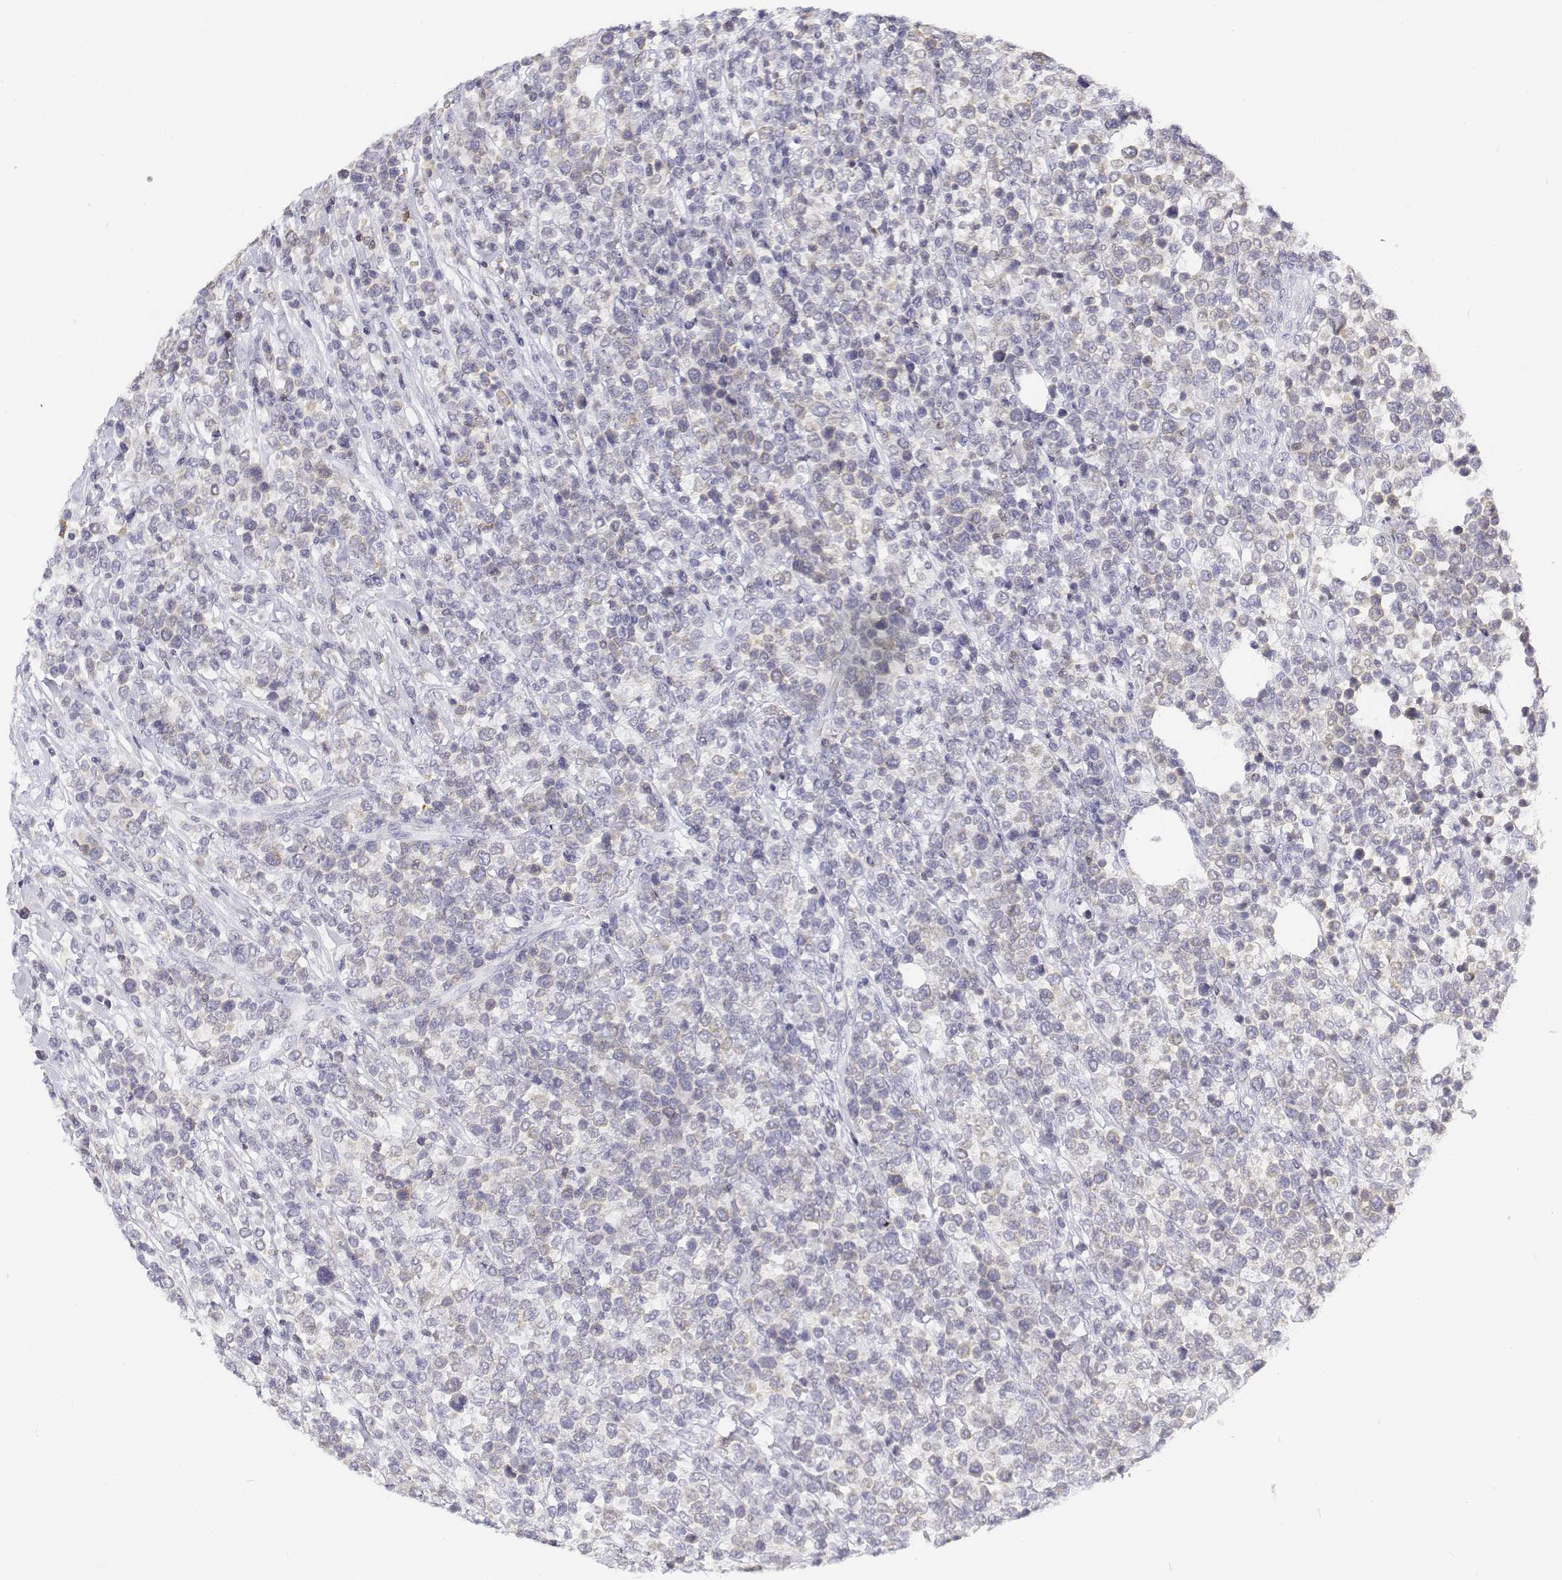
{"staining": {"intensity": "negative", "quantity": "none", "location": "none"}, "tissue": "lymphoma", "cell_type": "Tumor cells", "image_type": "cancer", "snomed": [{"axis": "morphology", "description": "Malignant lymphoma, non-Hodgkin's type, High grade"}, {"axis": "topography", "description": "Soft tissue"}], "caption": "This is an immunohistochemistry histopathology image of human lymphoma. There is no positivity in tumor cells.", "gene": "CD3E", "patient": {"sex": "female", "age": 56}}